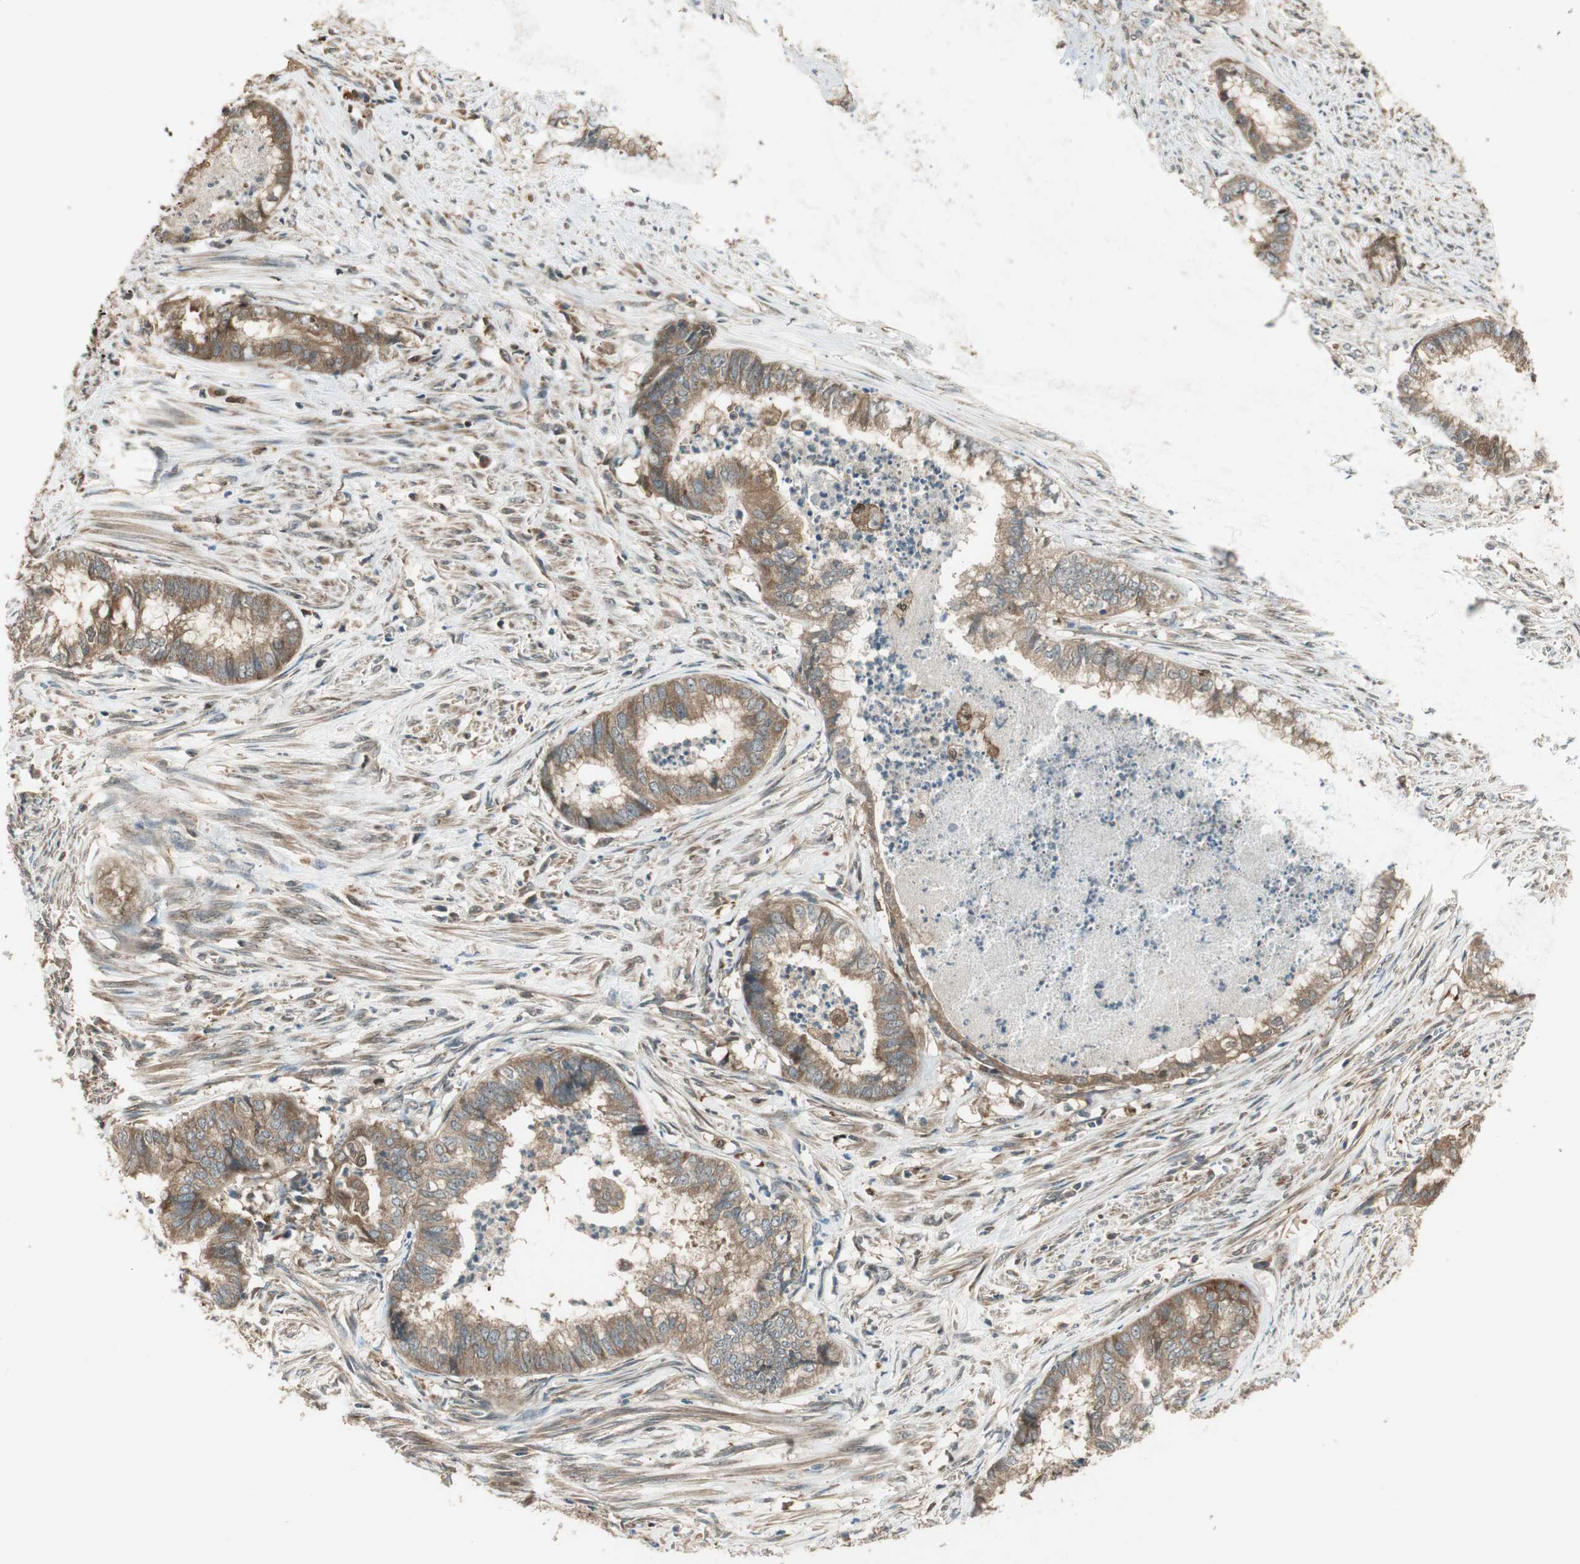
{"staining": {"intensity": "moderate", "quantity": ">75%", "location": "cytoplasmic/membranous"}, "tissue": "endometrial cancer", "cell_type": "Tumor cells", "image_type": "cancer", "snomed": [{"axis": "morphology", "description": "Necrosis, NOS"}, {"axis": "morphology", "description": "Adenocarcinoma, NOS"}, {"axis": "topography", "description": "Endometrium"}], "caption": "A brown stain highlights moderate cytoplasmic/membranous positivity of a protein in endometrial adenocarcinoma tumor cells. The staining was performed using DAB, with brown indicating positive protein expression. Nuclei are stained blue with hematoxylin.", "gene": "CNOT4", "patient": {"sex": "female", "age": 79}}